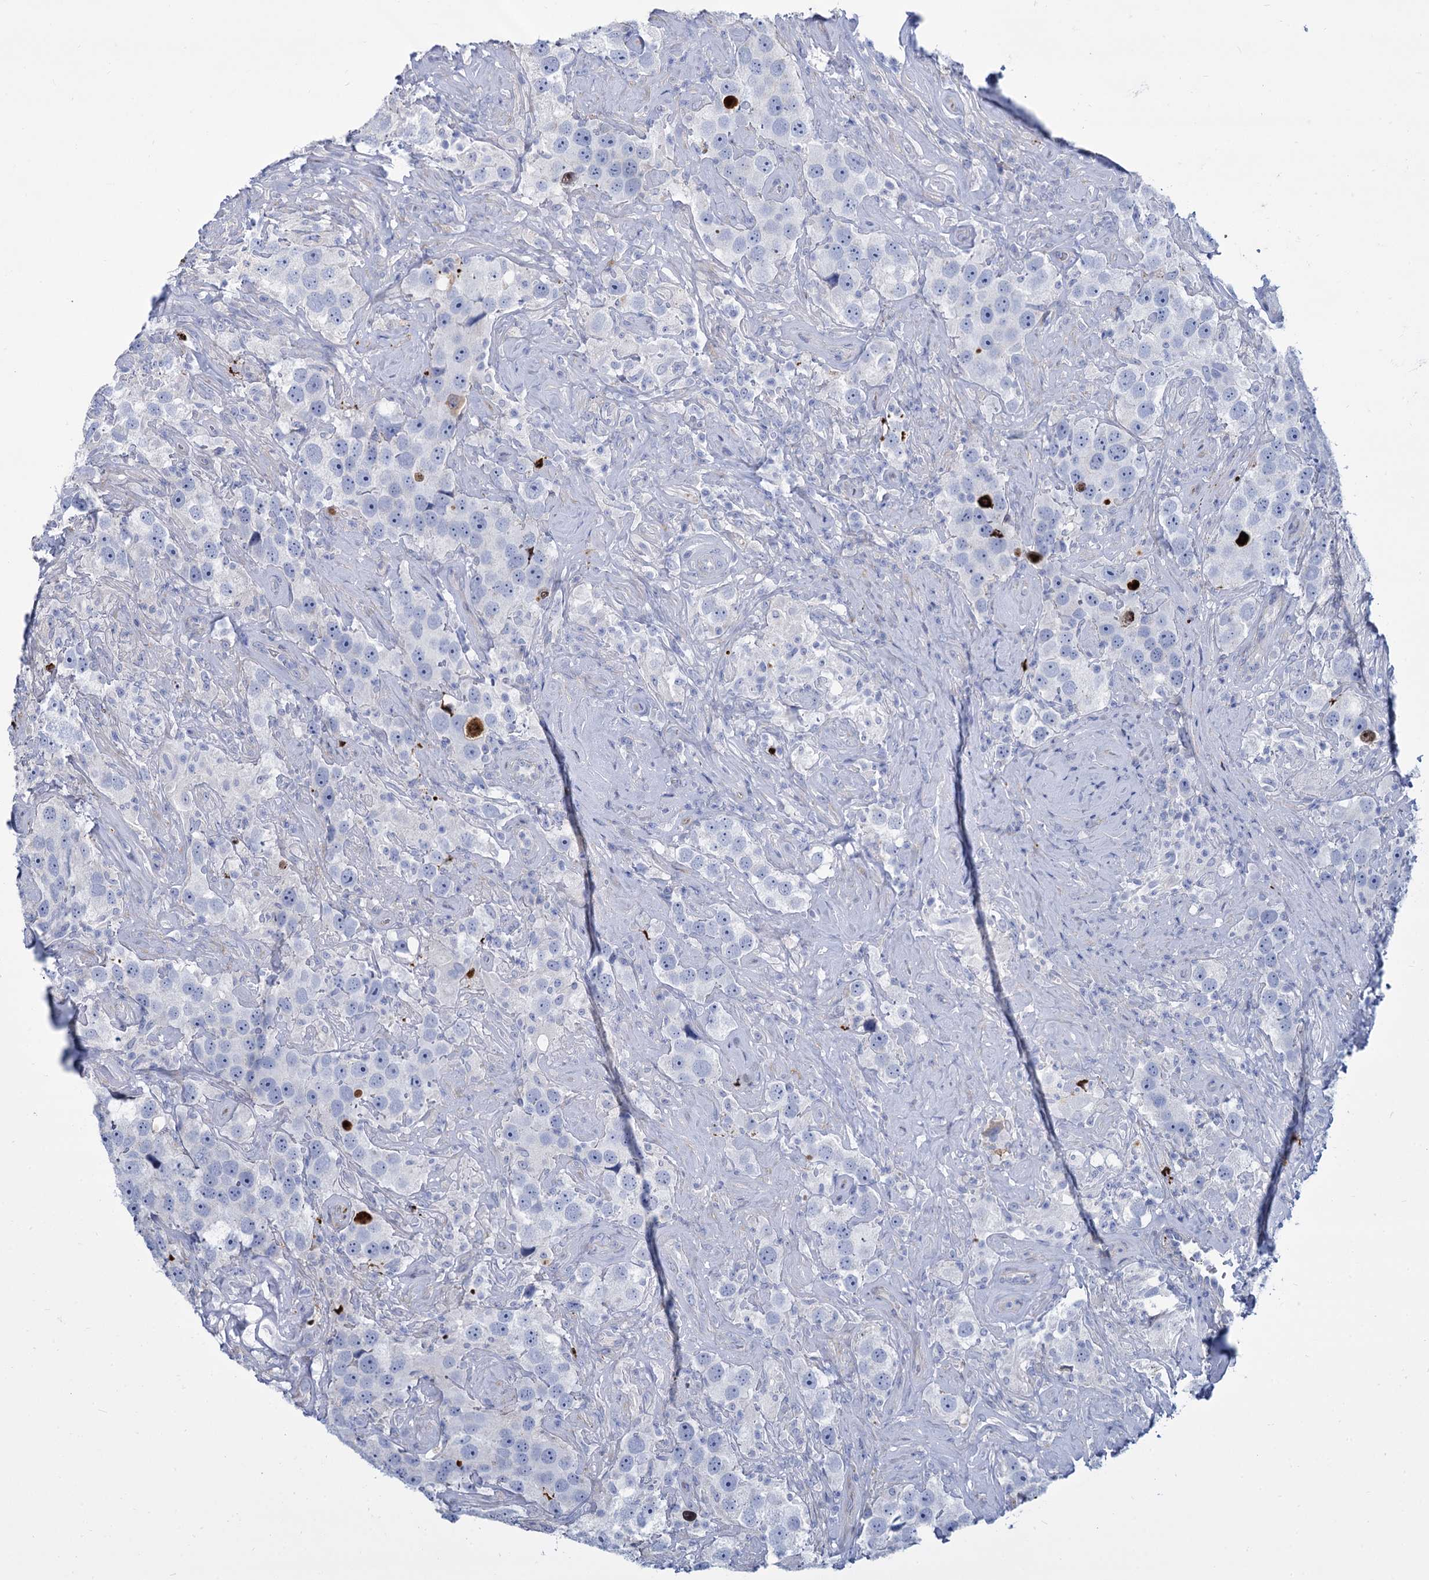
{"staining": {"intensity": "negative", "quantity": "none", "location": "none"}, "tissue": "testis cancer", "cell_type": "Tumor cells", "image_type": "cancer", "snomed": [{"axis": "morphology", "description": "Seminoma, NOS"}, {"axis": "topography", "description": "Testis"}], "caption": "Tumor cells are negative for protein expression in human testis cancer.", "gene": "TRIM77", "patient": {"sex": "male", "age": 49}}